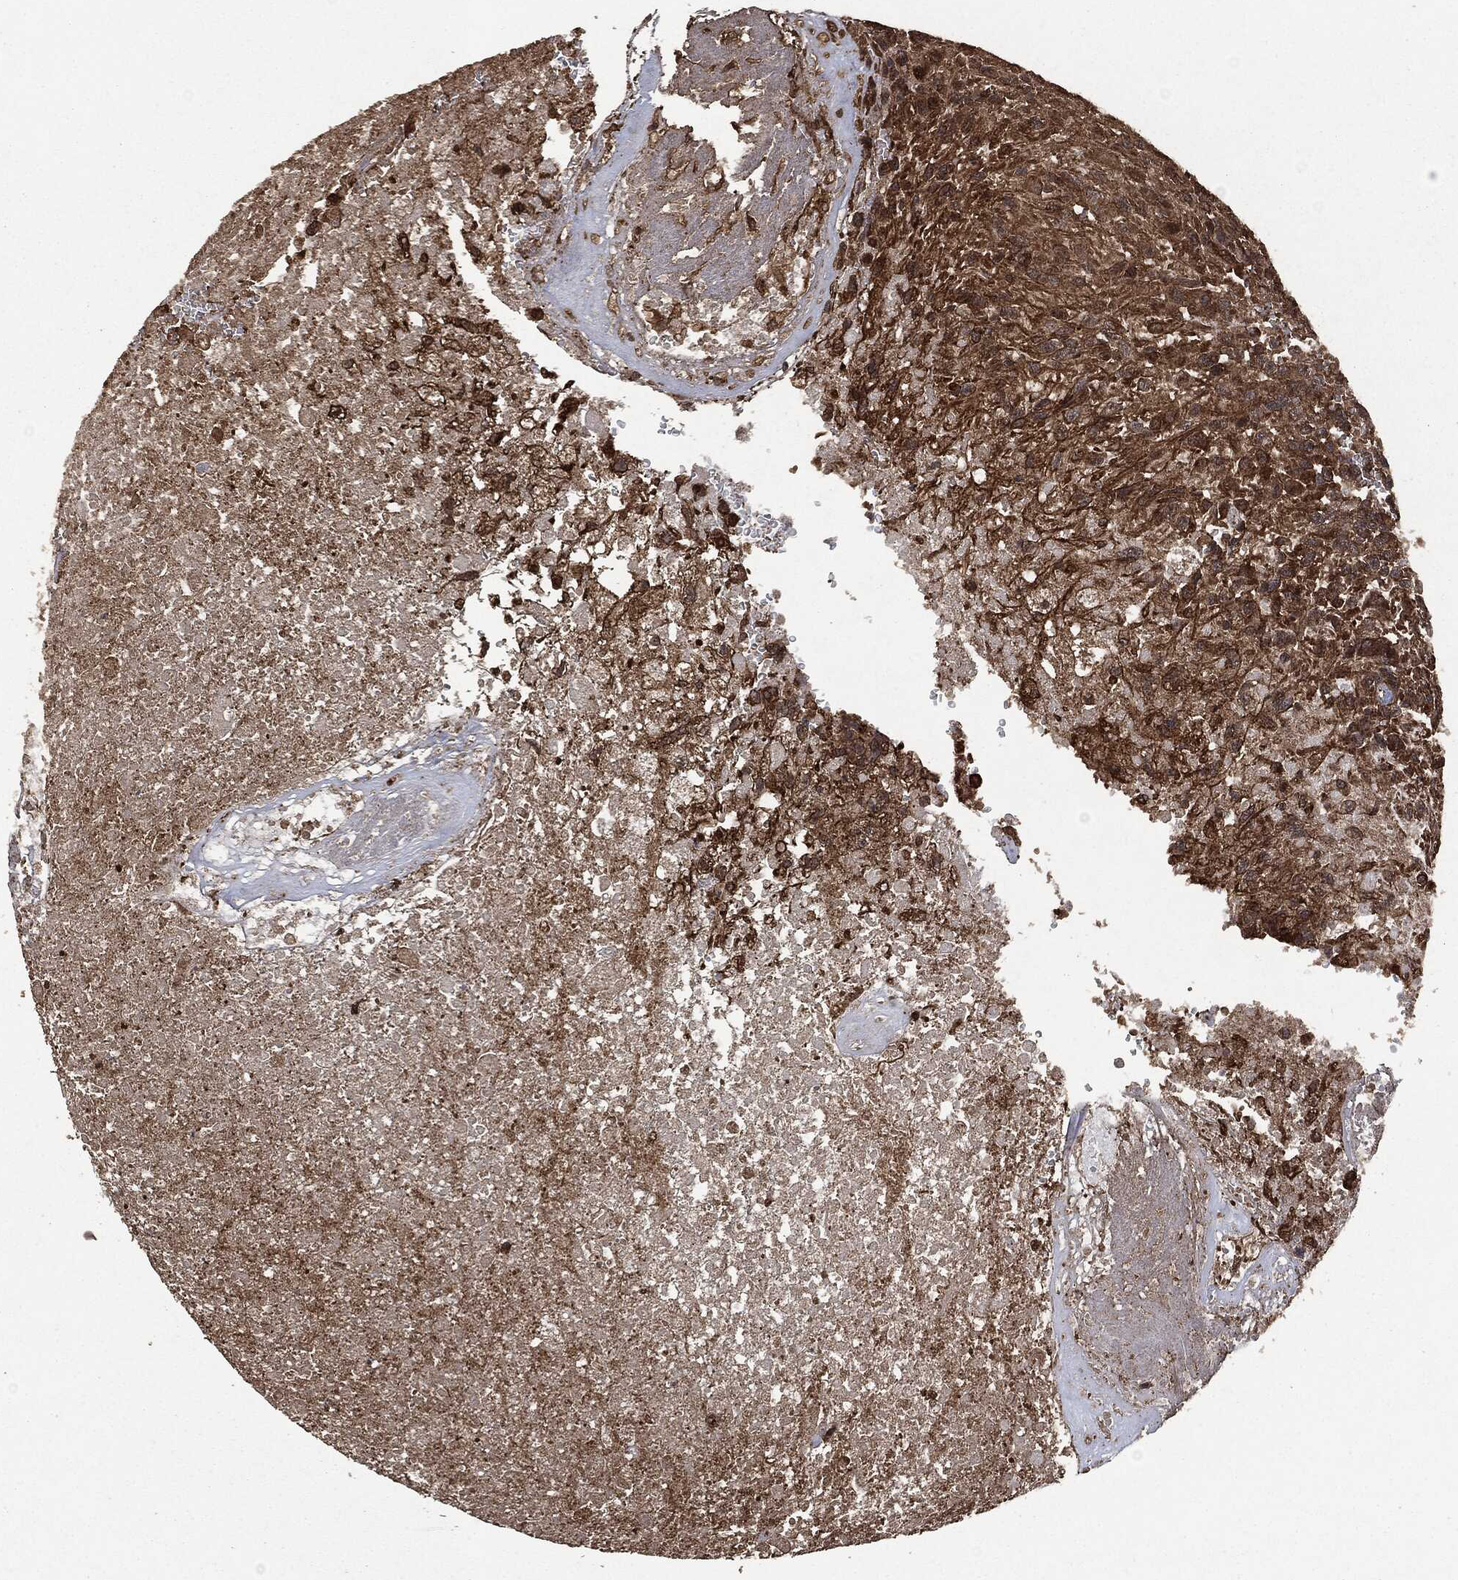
{"staining": {"intensity": "strong", "quantity": "<25%", "location": "cytoplasmic/membranous"}, "tissue": "glioma", "cell_type": "Tumor cells", "image_type": "cancer", "snomed": [{"axis": "morphology", "description": "Glioma, malignant, High grade"}, {"axis": "topography", "description": "Brain"}], "caption": "The image reveals staining of malignant glioma (high-grade), revealing strong cytoplasmic/membranous protein staining (brown color) within tumor cells.", "gene": "HRAS", "patient": {"sex": "male", "age": 56}}